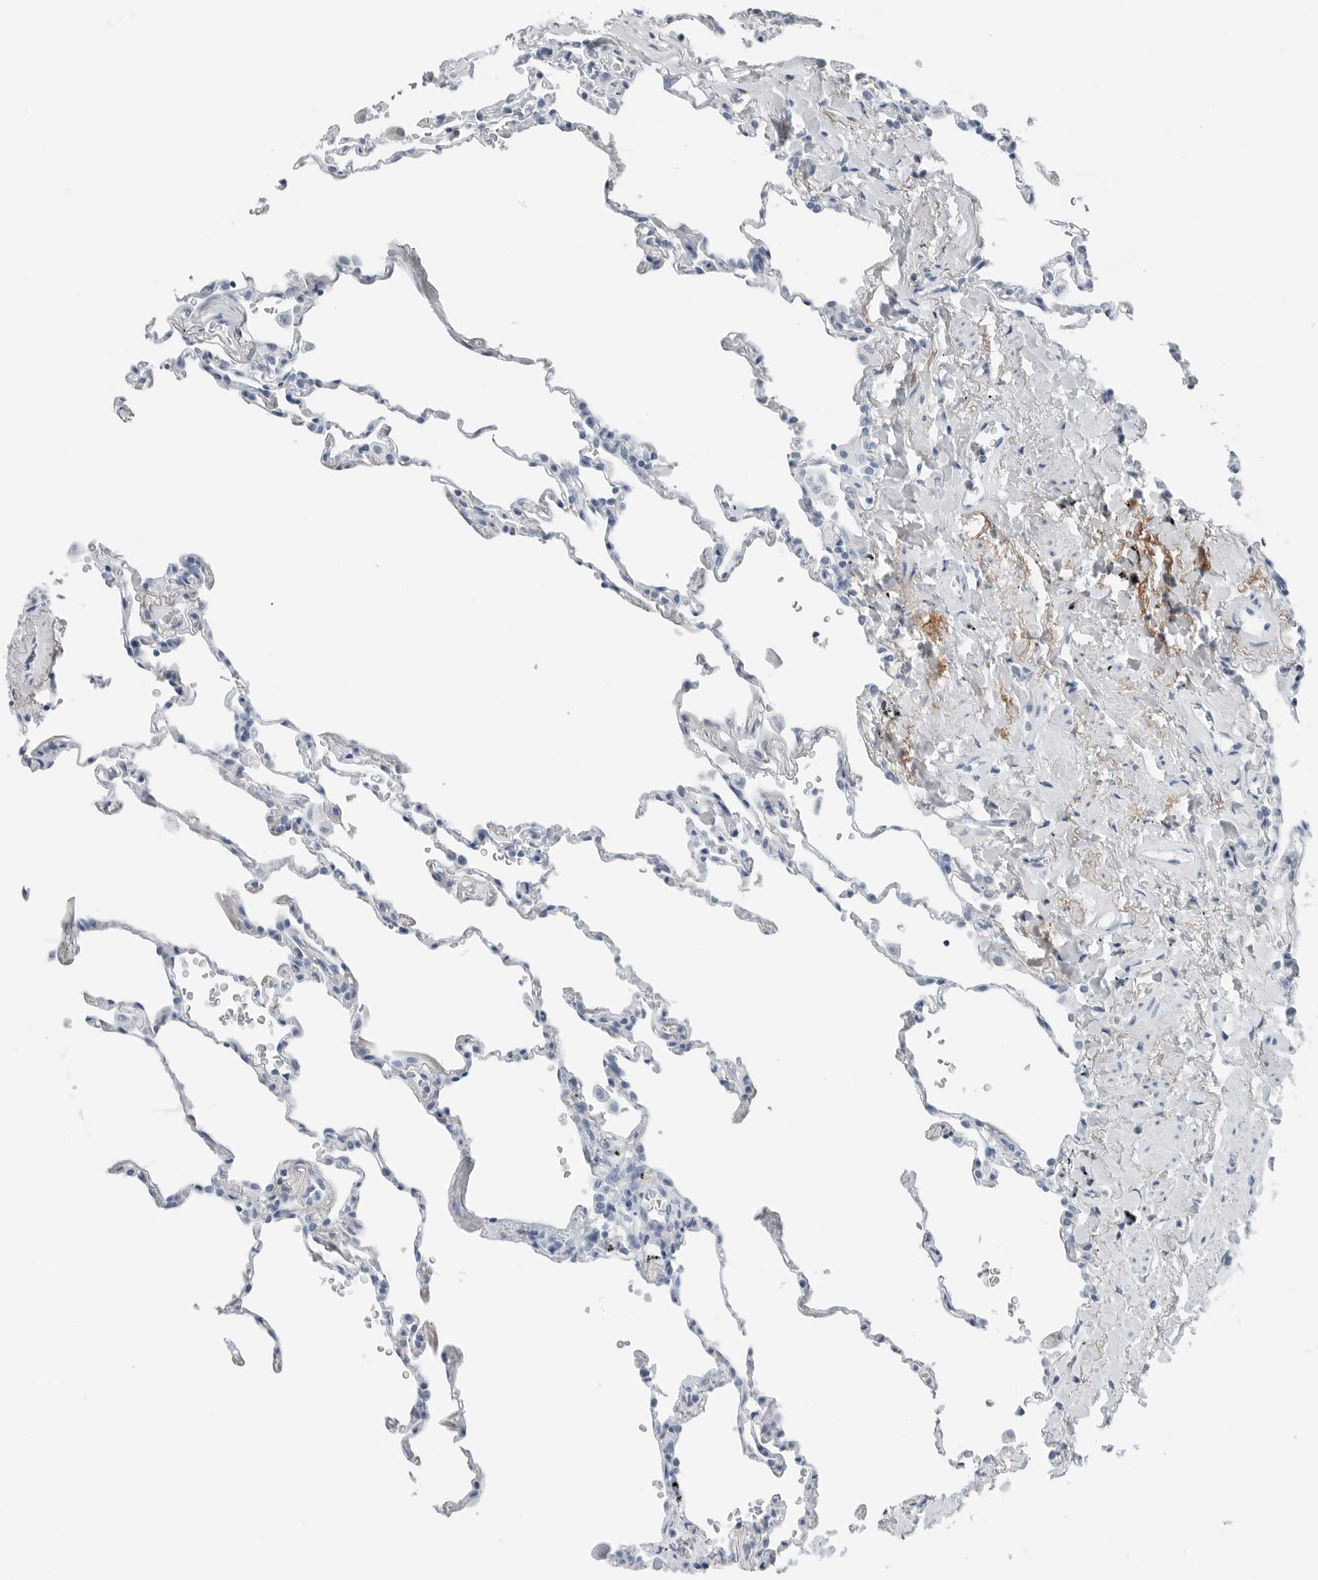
{"staining": {"intensity": "negative", "quantity": "none", "location": "none"}, "tissue": "lung", "cell_type": "Alveolar cells", "image_type": "normal", "snomed": [{"axis": "morphology", "description": "Normal tissue, NOS"}, {"axis": "topography", "description": "Lung"}], "caption": "Immunohistochemistry photomicrograph of unremarkable human lung stained for a protein (brown), which exhibits no staining in alveolar cells.", "gene": "SLPI", "patient": {"sex": "male", "age": 59}}